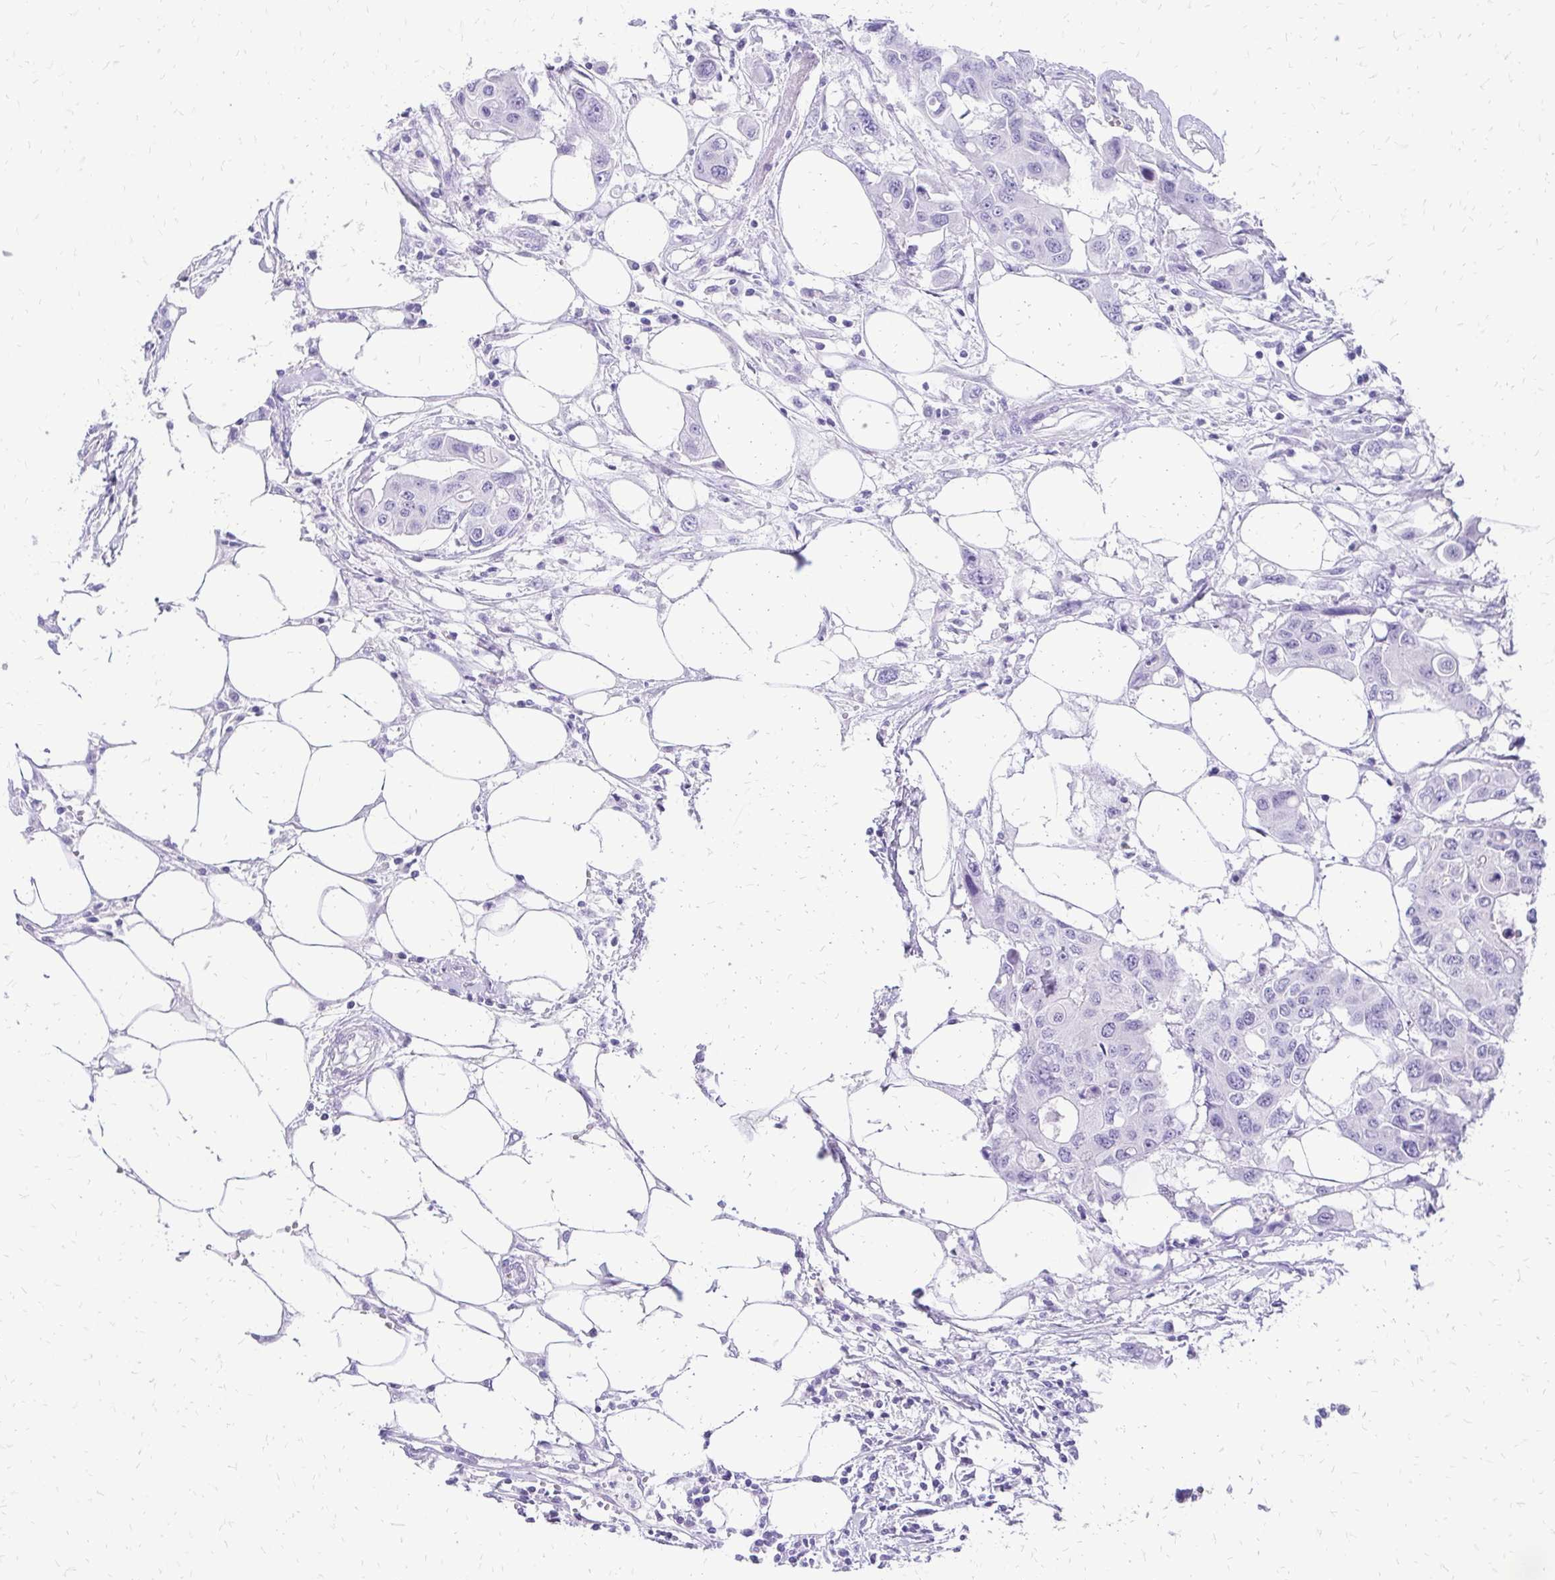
{"staining": {"intensity": "negative", "quantity": "none", "location": "none"}, "tissue": "colorectal cancer", "cell_type": "Tumor cells", "image_type": "cancer", "snomed": [{"axis": "morphology", "description": "Adenocarcinoma, NOS"}, {"axis": "topography", "description": "Colon"}], "caption": "Tumor cells show no significant staining in colorectal cancer.", "gene": "SLC32A1", "patient": {"sex": "male", "age": 77}}